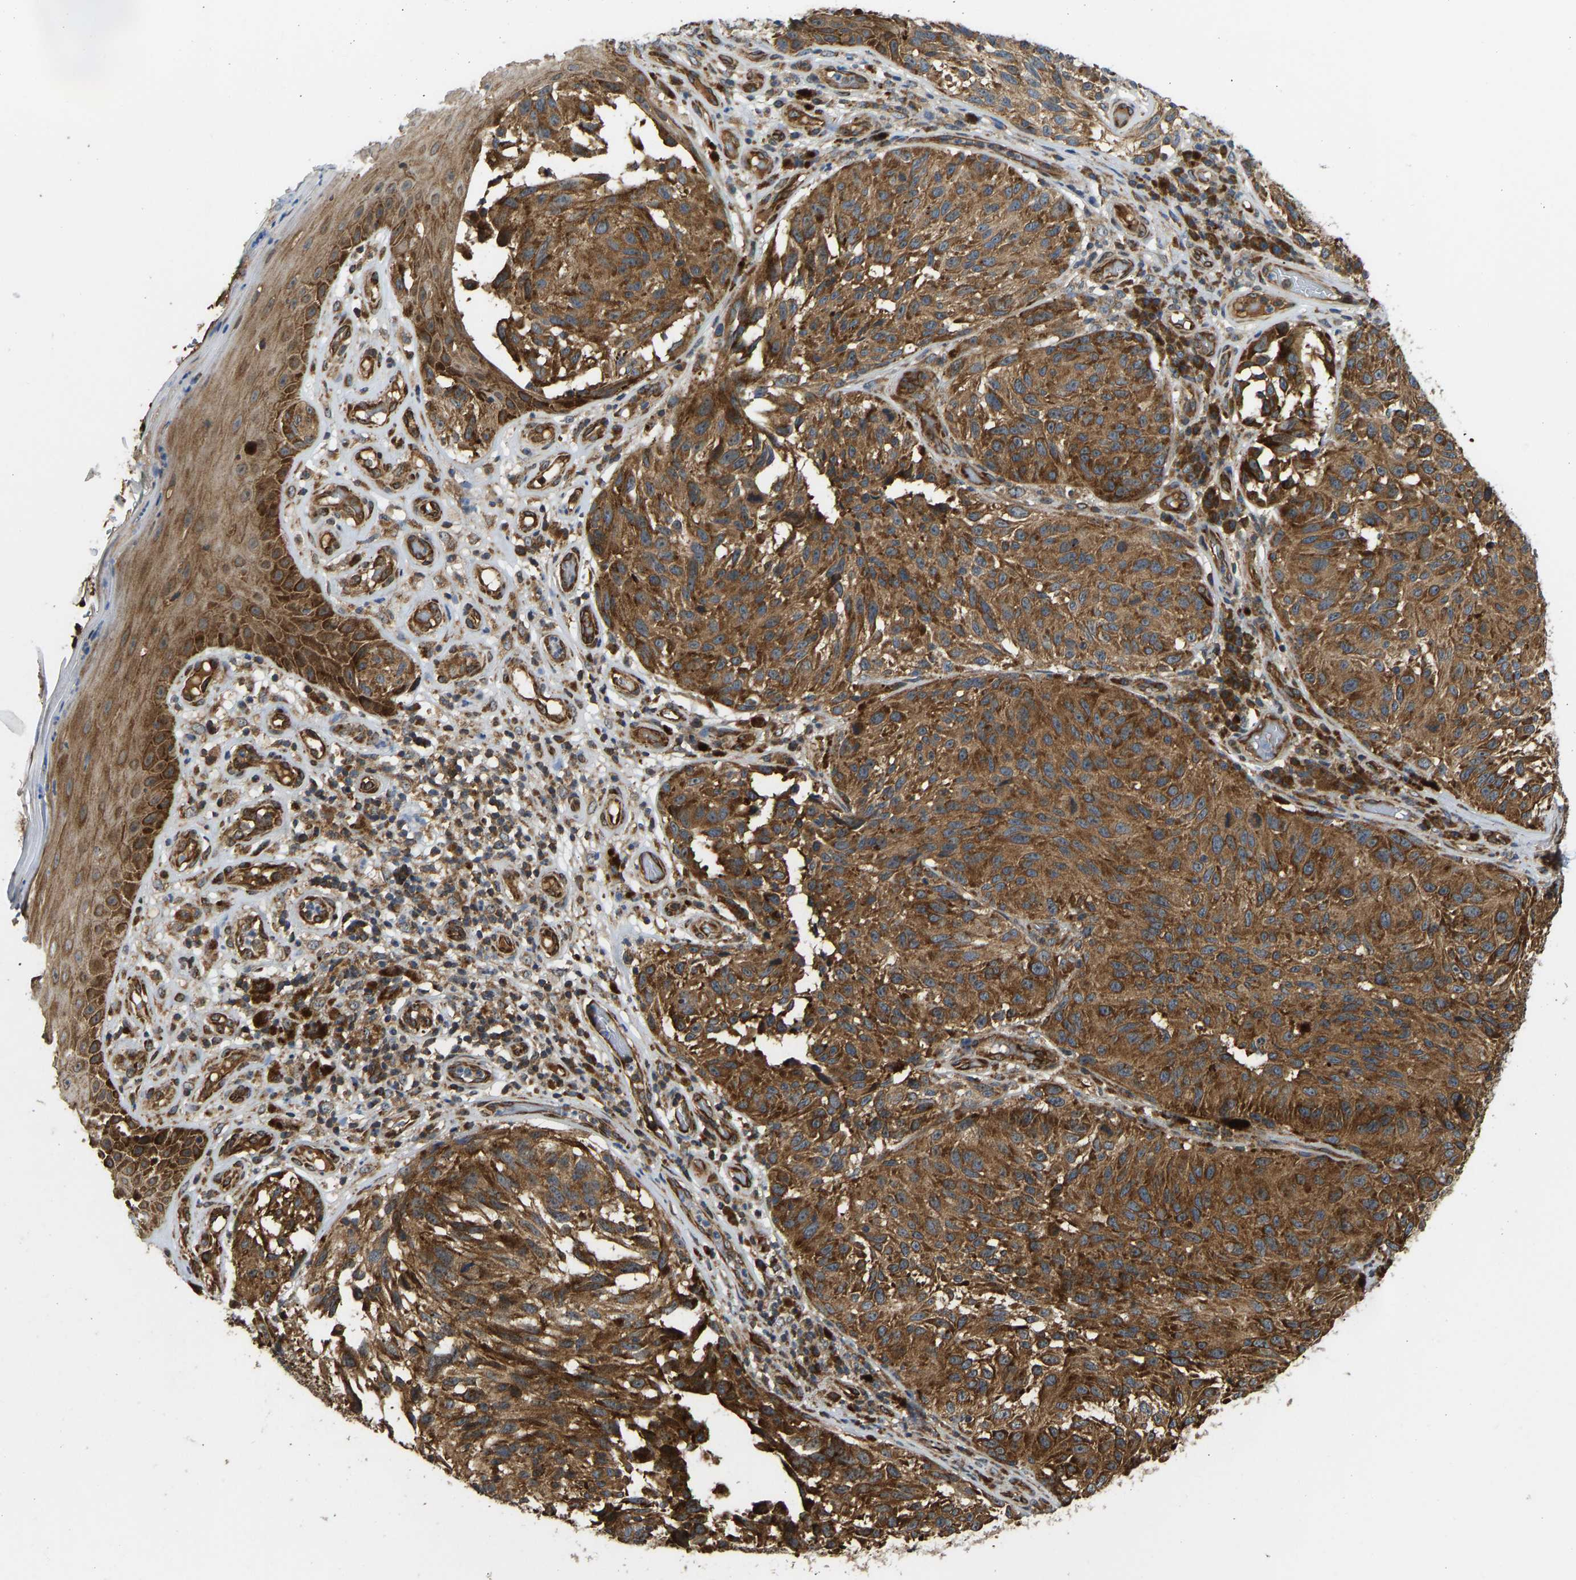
{"staining": {"intensity": "strong", "quantity": ">75%", "location": "cytoplasmic/membranous"}, "tissue": "melanoma", "cell_type": "Tumor cells", "image_type": "cancer", "snomed": [{"axis": "morphology", "description": "Malignant melanoma, NOS"}, {"axis": "topography", "description": "Skin"}], "caption": "This photomicrograph demonstrates malignant melanoma stained with IHC to label a protein in brown. The cytoplasmic/membranous of tumor cells show strong positivity for the protein. Nuclei are counter-stained blue.", "gene": "RASGRF2", "patient": {"sex": "female", "age": 73}}